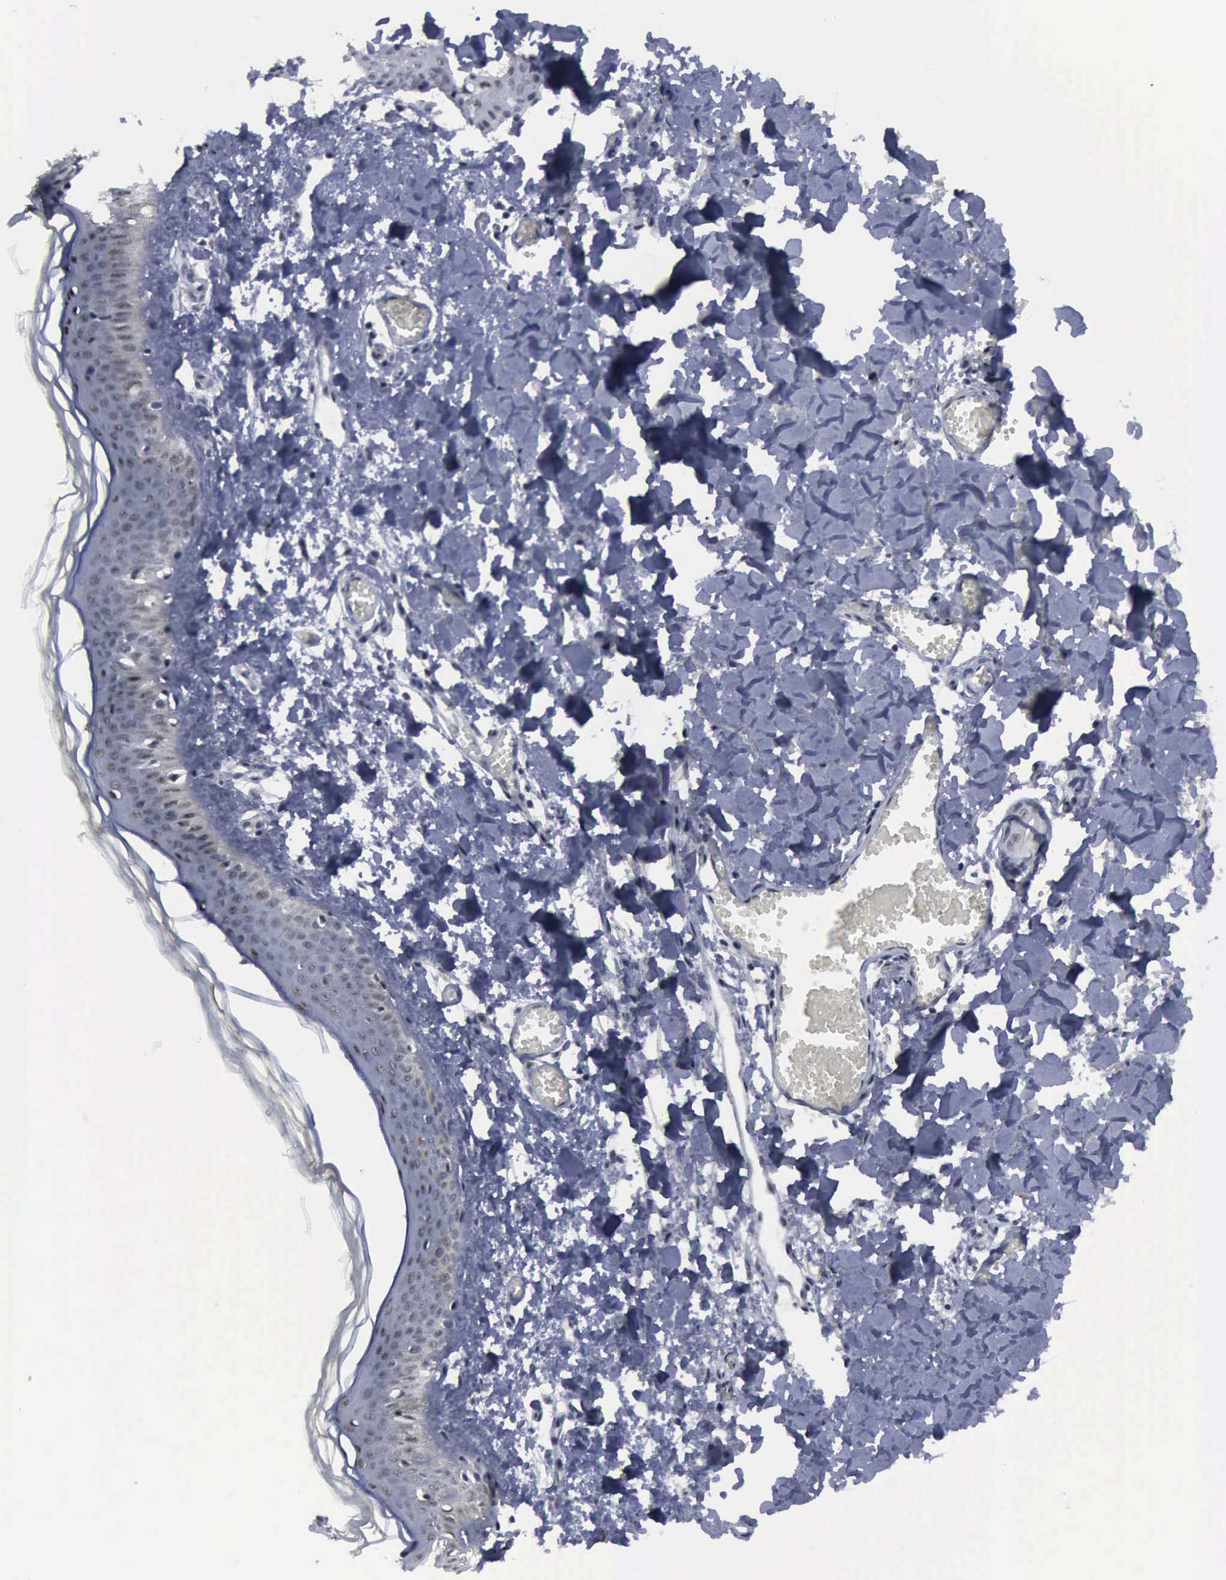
{"staining": {"intensity": "negative", "quantity": "none", "location": "none"}, "tissue": "skin", "cell_type": "Fibroblasts", "image_type": "normal", "snomed": [{"axis": "morphology", "description": "Normal tissue, NOS"}, {"axis": "morphology", "description": "Sarcoma, NOS"}, {"axis": "topography", "description": "Skin"}, {"axis": "topography", "description": "Soft tissue"}], "caption": "An immunohistochemistry (IHC) micrograph of unremarkable skin is shown. There is no staining in fibroblasts of skin. (Stains: DAB (3,3'-diaminobenzidine) immunohistochemistry with hematoxylin counter stain, Microscopy: brightfield microscopy at high magnification).", "gene": "BRD1", "patient": {"sex": "female", "age": 51}}